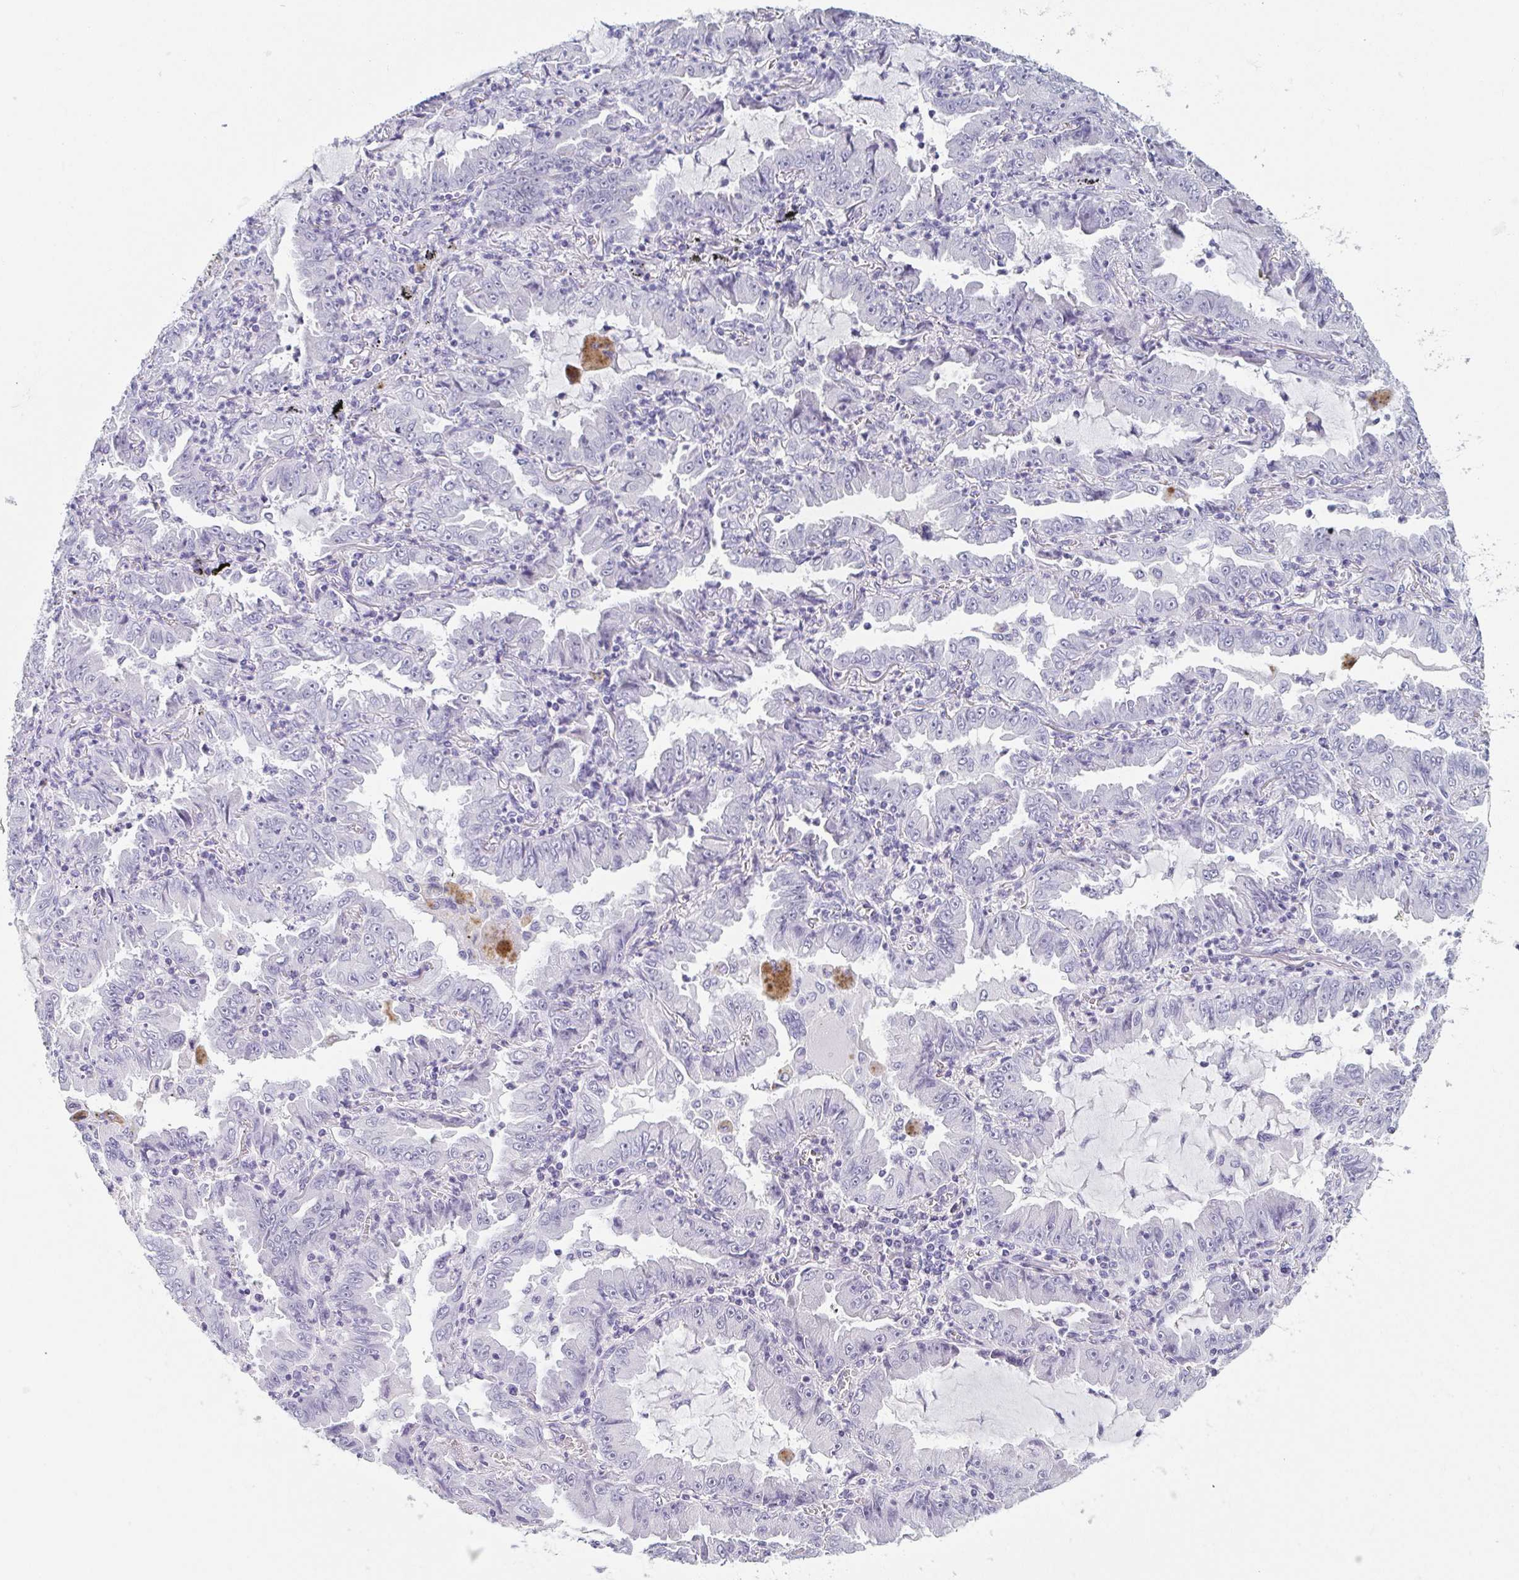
{"staining": {"intensity": "negative", "quantity": "none", "location": "none"}, "tissue": "lung cancer", "cell_type": "Tumor cells", "image_type": "cancer", "snomed": [{"axis": "morphology", "description": "Adenocarcinoma, NOS"}, {"axis": "topography", "description": "Lung"}], "caption": "DAB (3,3'-diaminobenzidine) immunohistochemical staining of human lung adenocarcinoma displays no significant staining in tumor cells.", "gene": "ITLN1", "patient": {"sex": "female", "age": 52}}